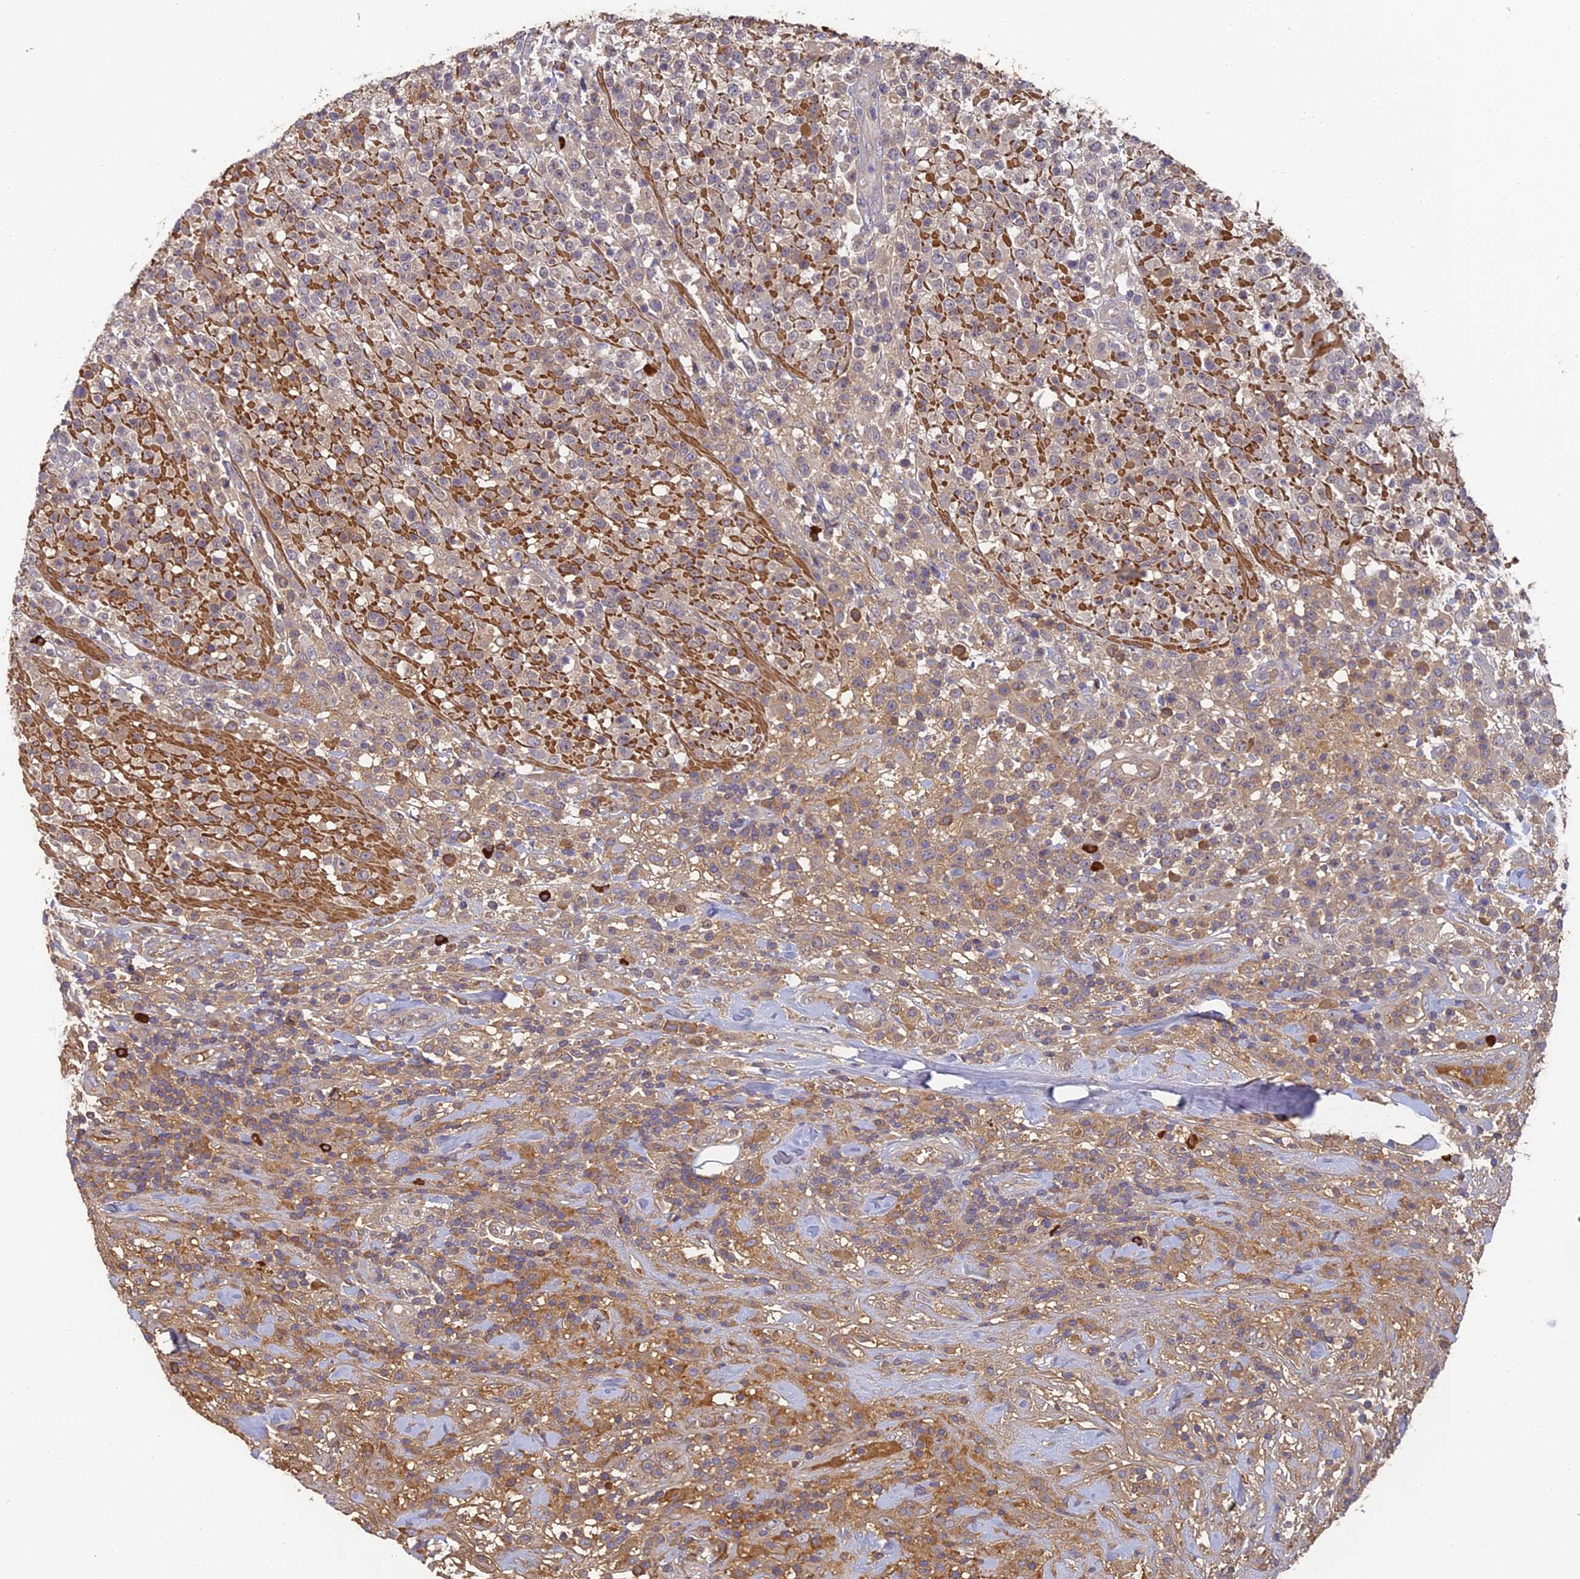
{"staining": {"intensity": "weak", "quantity": "25%-75%", "location": "cytoplasmic/membranous"}, "tissue": "lymphoma", "cell_type": "Tumor cells", "image_type": "cancer", "snomed": [{"axis": "morphology", "description": "Malignant lymphoma, non-Hodgkin's type, High grade"}, {"axis": "topography", "description": "Colon"}], "caption": "Weak cytoplasmic/membranous protein expression is seen in approximately 25%-75% of tumor cells in lymphoma. The staining is performed using DAB brown chromogen to label protein expression. The nuclei are counter-stained blue using hematoxylin.", "gene": "ERMAP", "patient": {"sex": "female", "age": 53}}